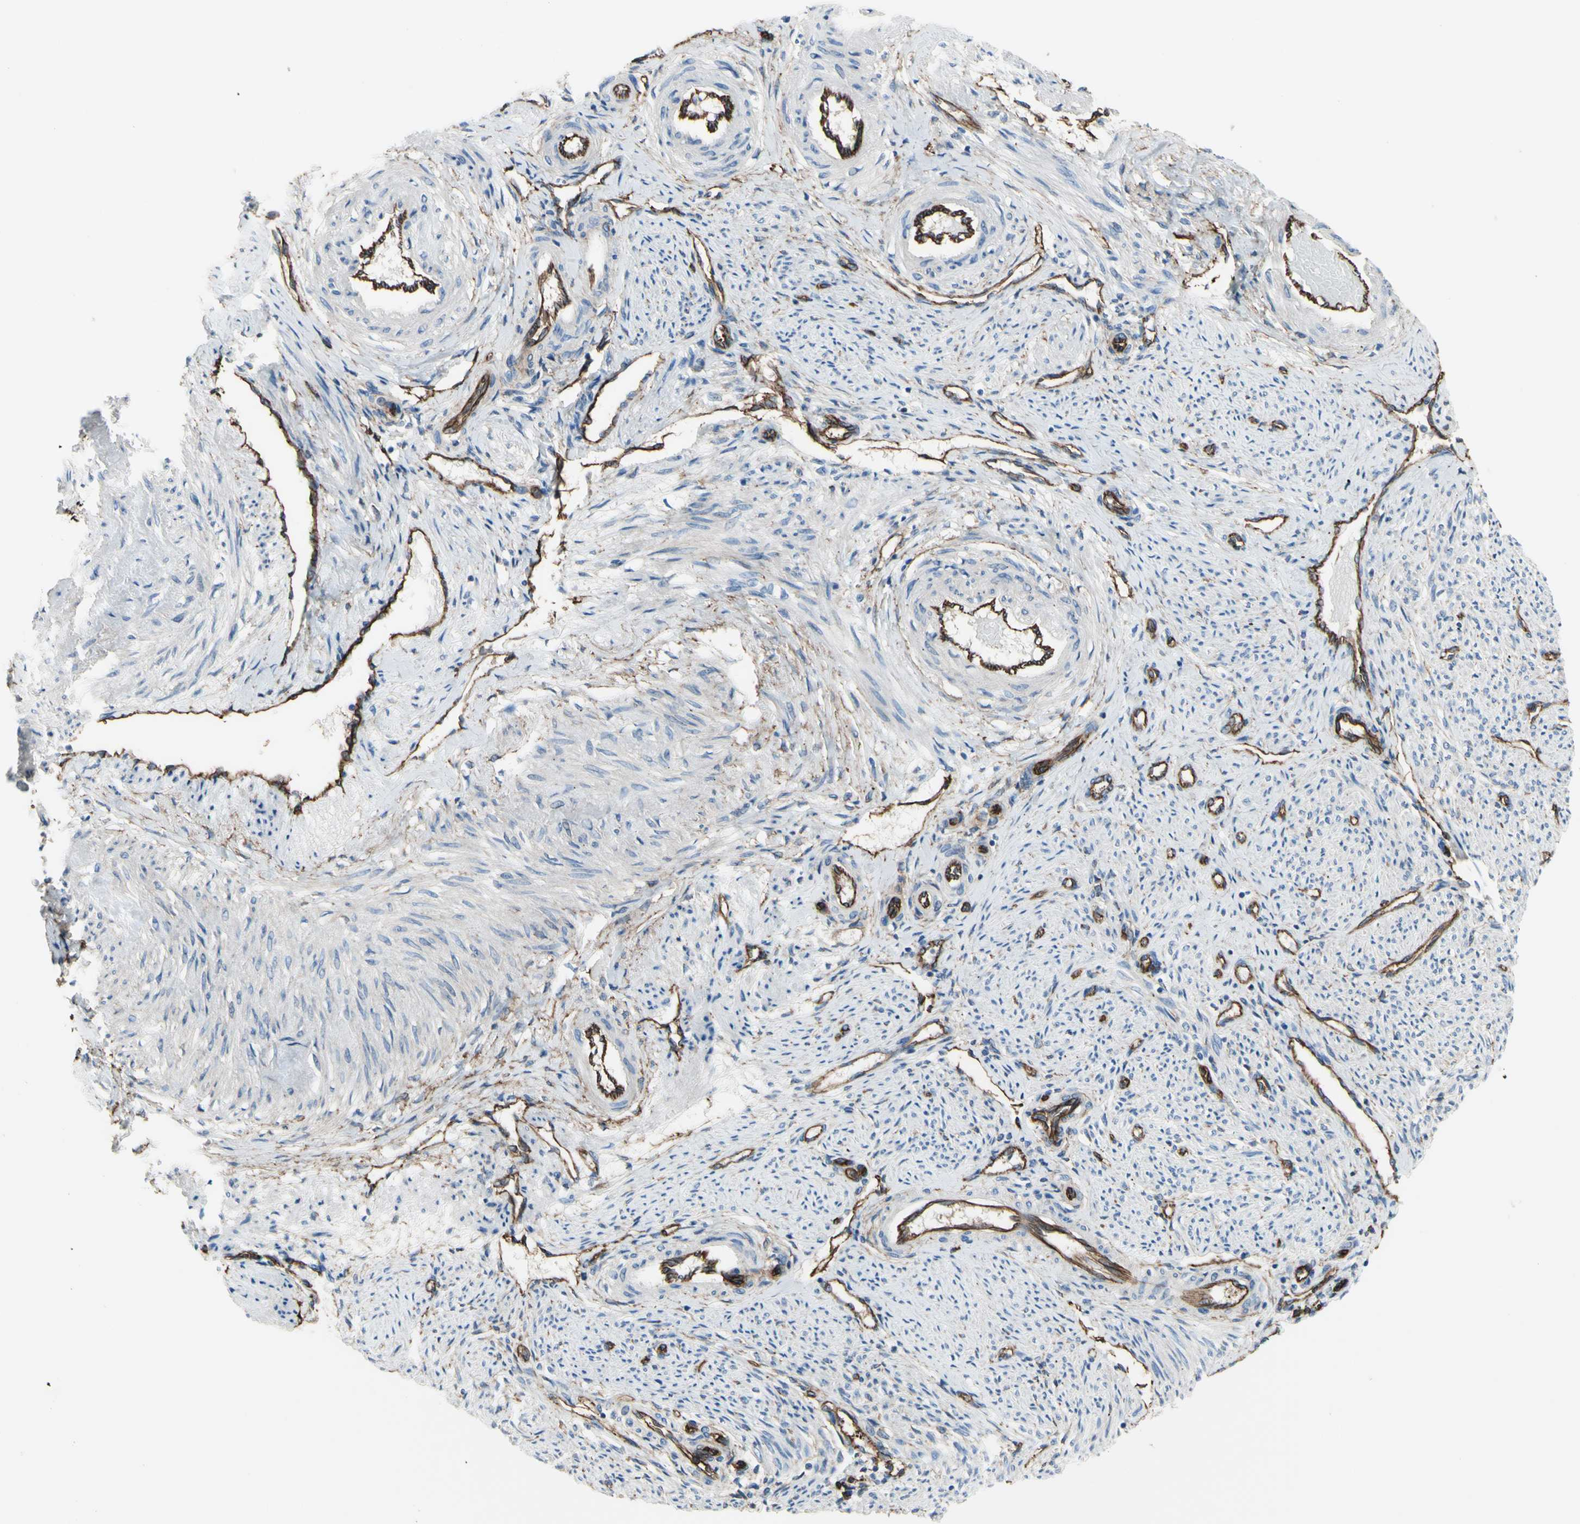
{"staining": {"intensity": "moderate", "quantity": ">75%", "location": "cytoplasmic/membranous"}, "tissue": "endometrium", "cell_type": "Cells in endometrial stroma", "image_type": "normal", "snomed": [{"axis": "morphology", "description": "Normal tissue, NOS"}, {"axis": "topography", "description": "Endometrium"}], "caption": "The histopathology image demonstrates a brown stain indicating the presence of a protein in the cytoplasmic/membranous of cells in endometrial stroma in endometrium. The protein is stained brown, and the nuclei are stained in blue (DAB IHC with brightfield microscopy, high magnification).", "gene": "TPBG", "patient": {"sex": "female", "age": 42}}